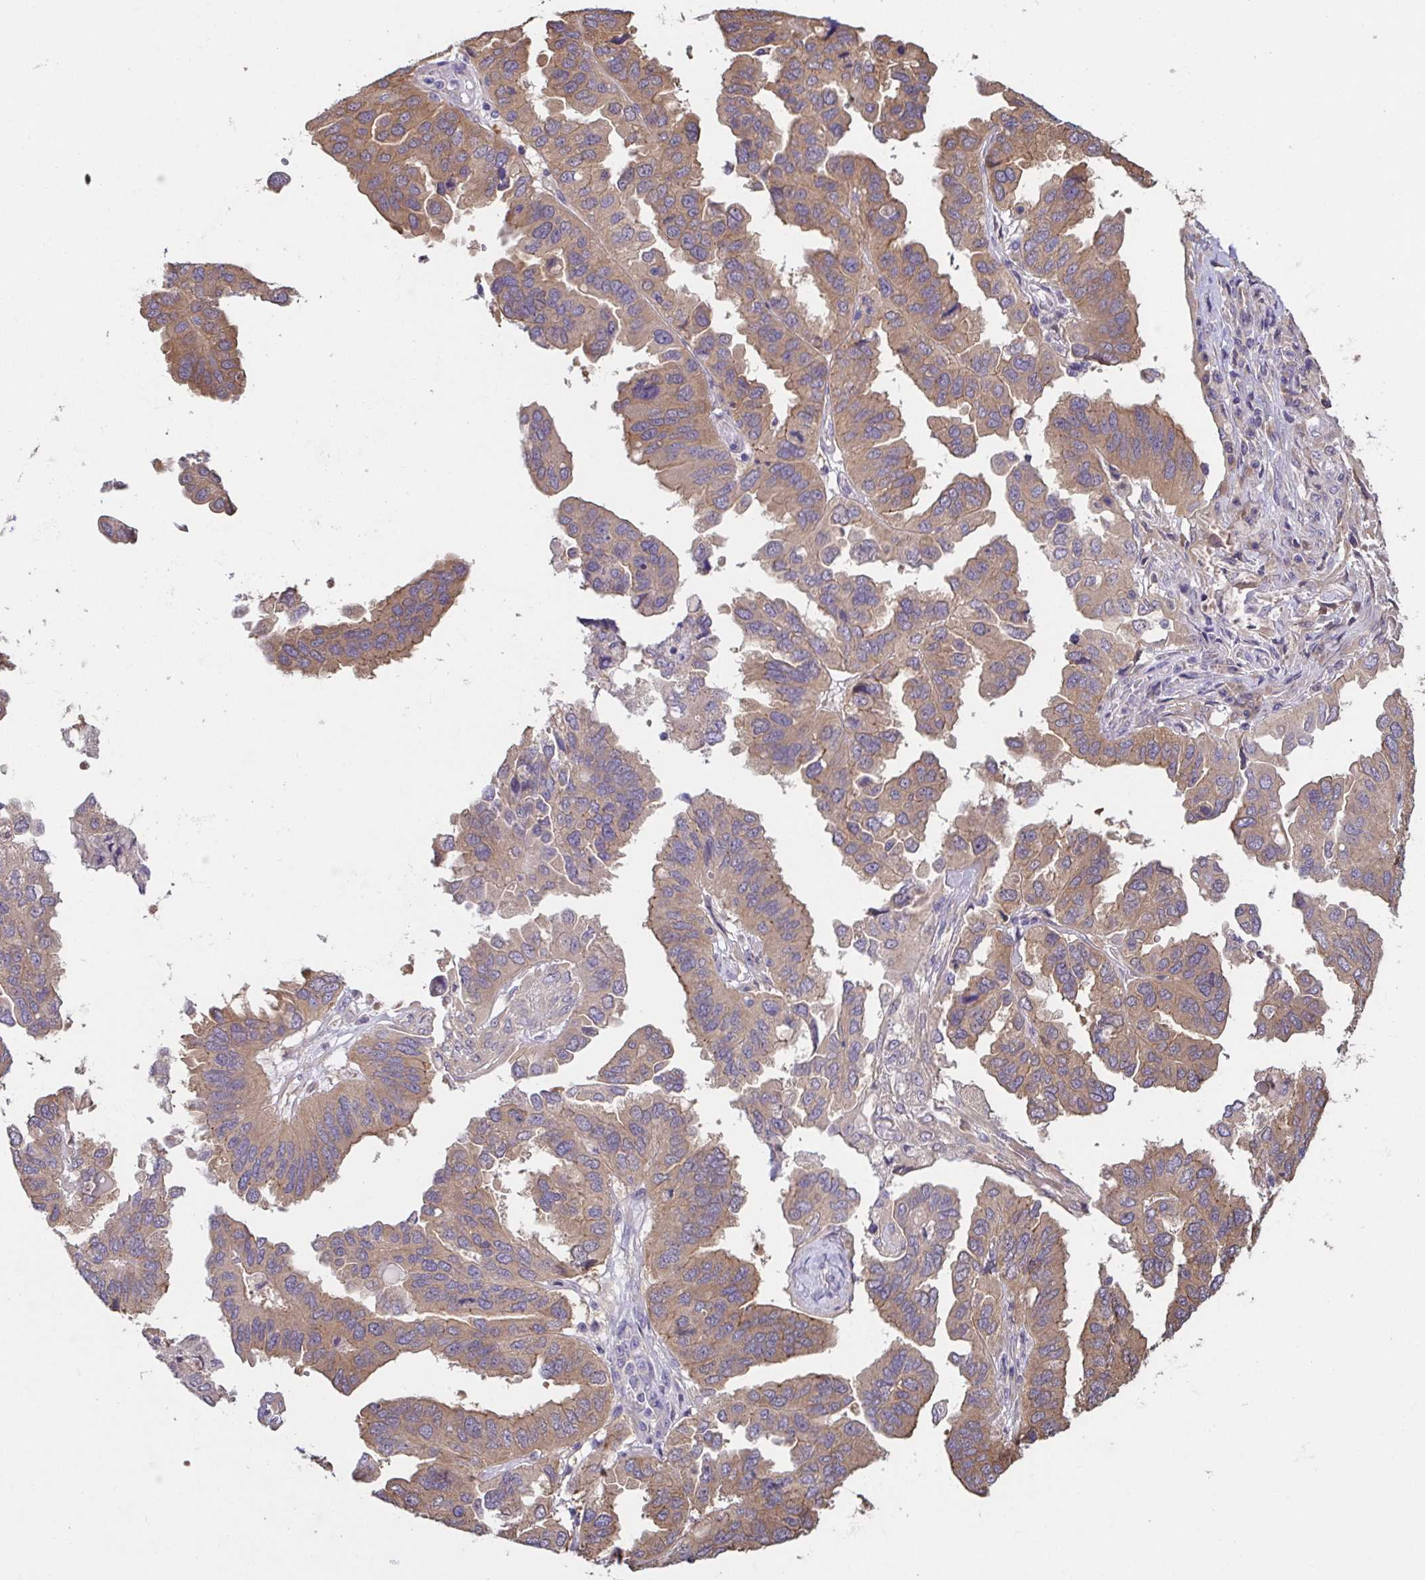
{"staining": {"intensity": "weak", "quantity": ">75%", "location": "cytoplasmic/membranous"}, "tissue": "ovarian cancer", "cell_type": "Tumor cells", "image_type": "cancer", "snomed": [{"axis": "morphology", "description": "Cystadenocarcinoma, serous, NOS"}, {"axis": "topography", "description": "Ovary"}], "caption": "Protein expression analysis of ovarian cancer demonstrates weak cytoplasmic/membranous positivity in about >75% of tumor cells.", "gene": "EIF3D", "patient": {"sex": "female", "age": 79}}